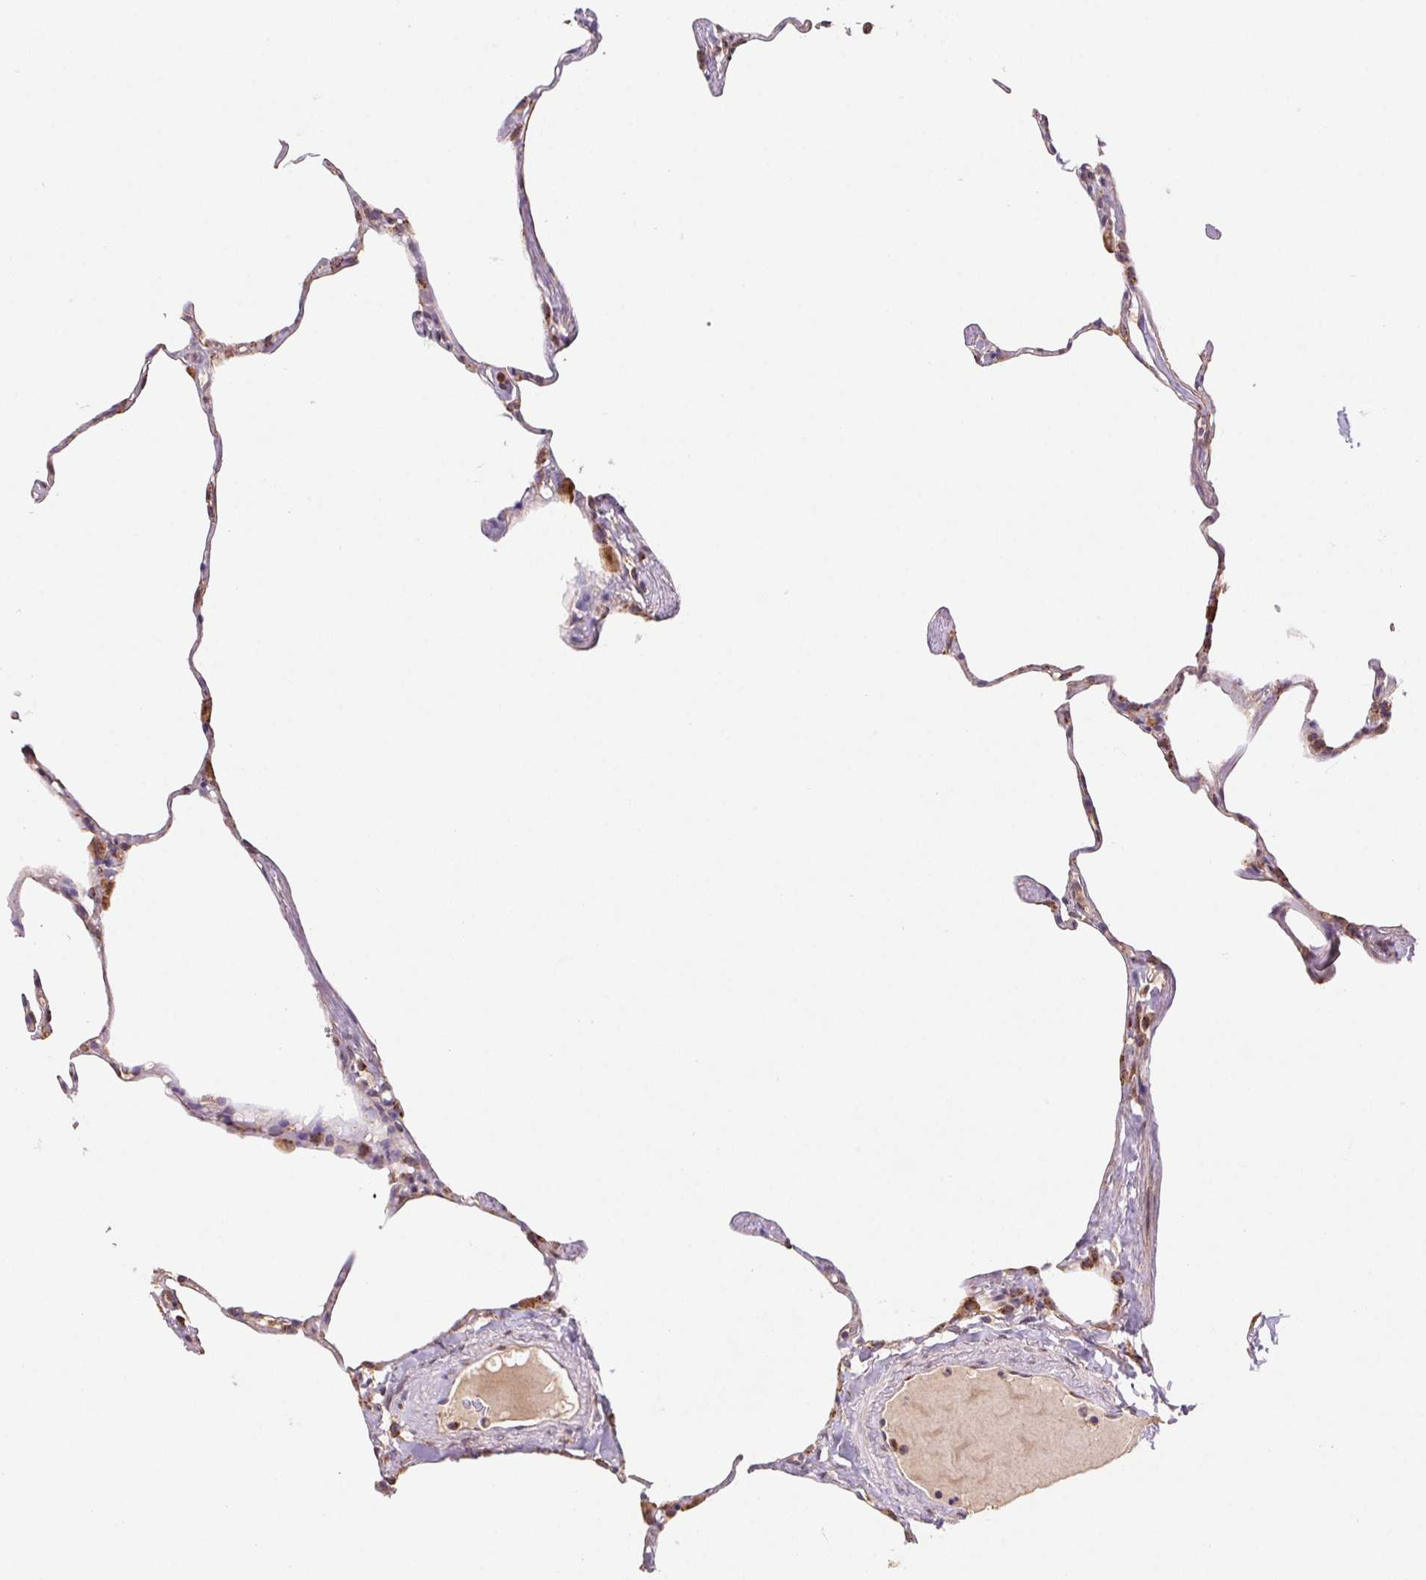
{"staining": {"intensity": "moderate", "quantity": "<25%", "location": "cytoplasmic/membranous"}, "tissue": "lung", "cell_type": "Alveolar cells", "image_type": "normal", "snomed": [{"axis": "morphology", "description": "Normal tissue, NOS"}, {"axis": "topography", "description": "Lung"}], "caption": "Brown immunohistochemical staining in normal human lung reveals moderate cytoplasmic/membranous expression in approximately <25% of alveolar cells. (Stains: DAB (3,3'-diaminobenzidine) in brown, nuclei in blue, Microscopy: brightfield microscopy at high magnification).", "gene": "KLHL20", "patient": {"sex": "male", "age": 65}}